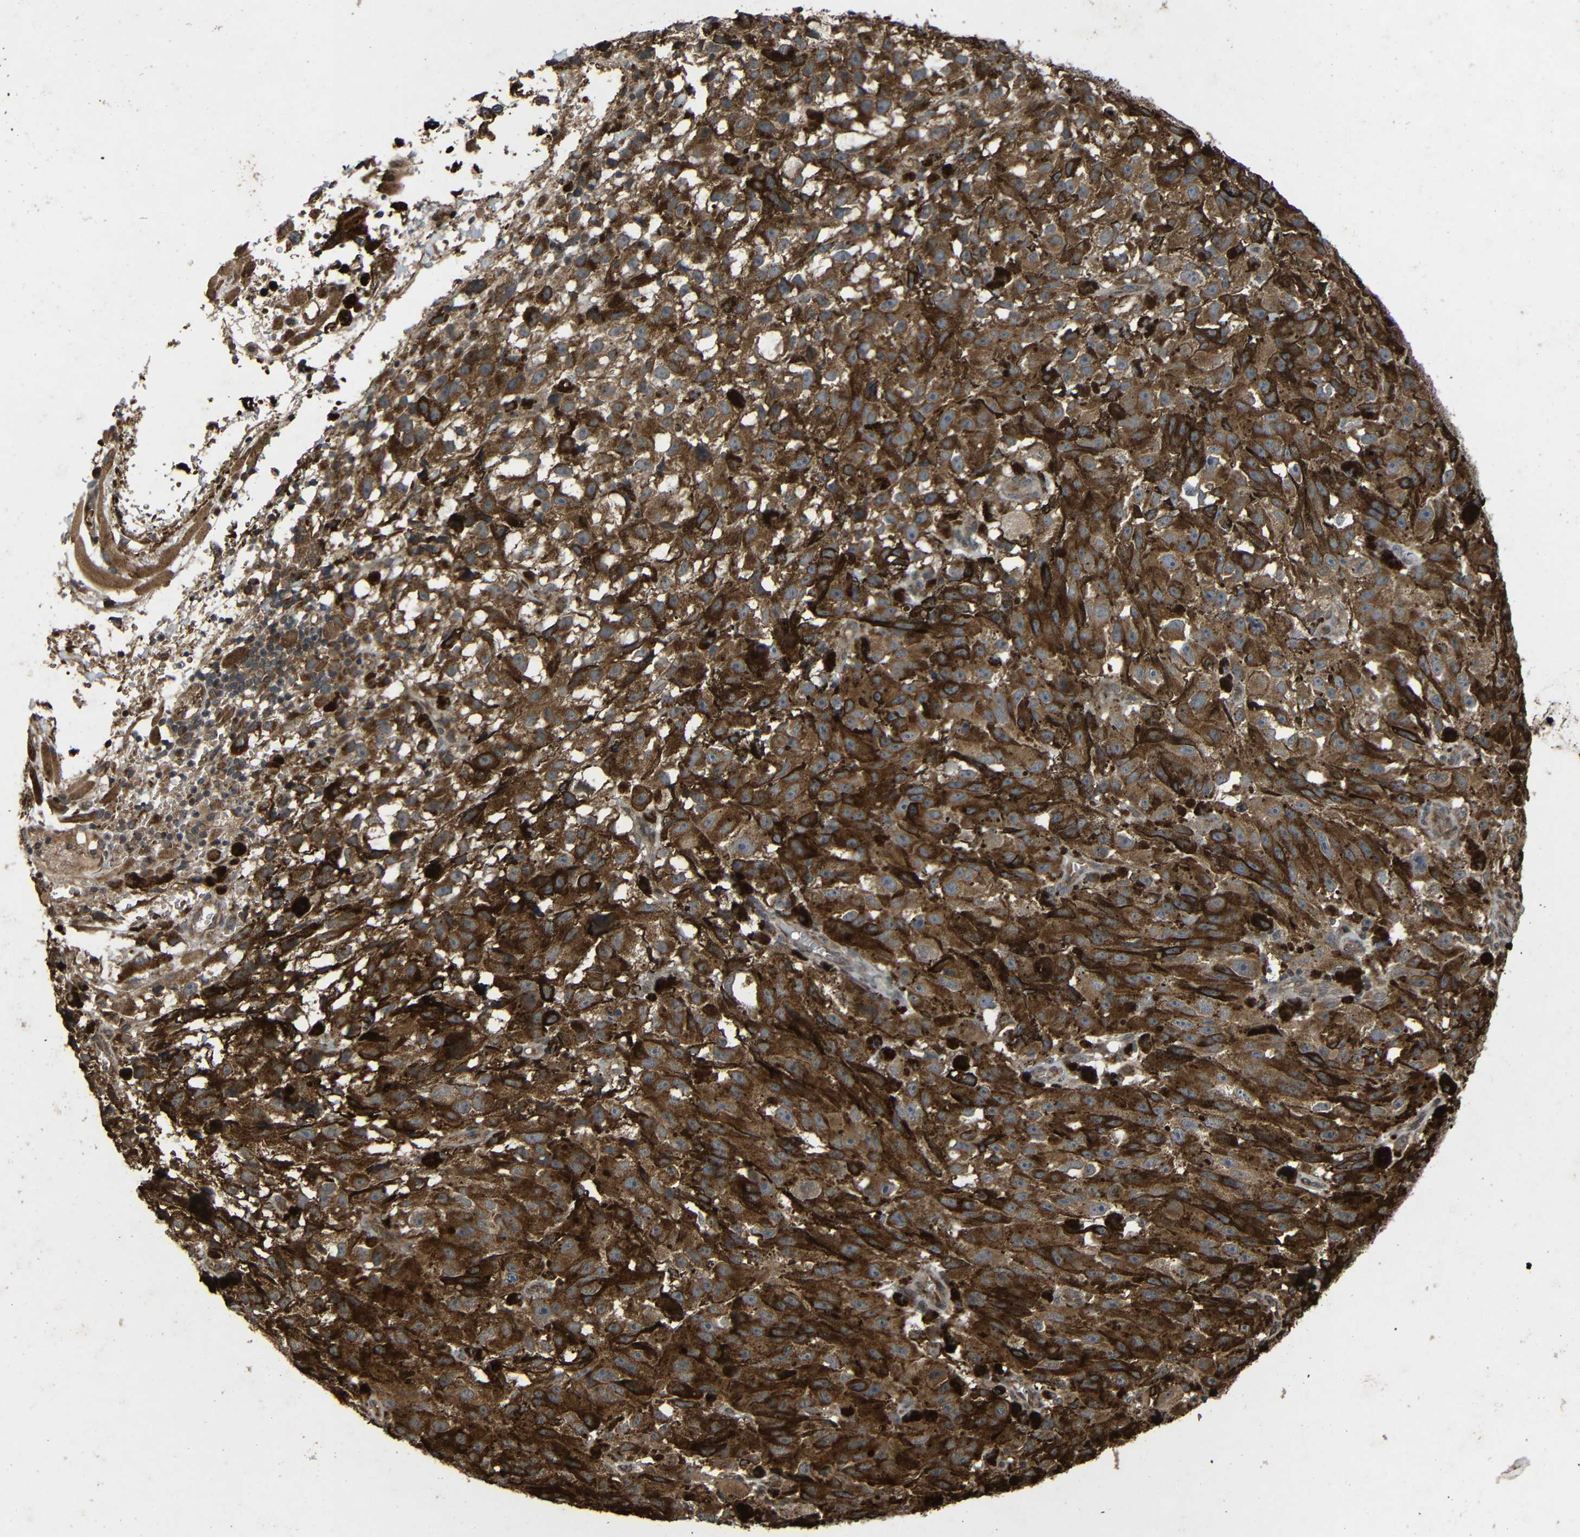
{"staining": {"intensity": "strong", "quantity": ">75%", "location": "cytoplasmic/membranous"}, "tissue": "melanoma", "cell_type": "Tumor cells", "image_type": "cancer", "snomed": [{"axis": "morphology", "description": "Malignant melanoma, NOS"}, {"axis": "topography", "description": "Skin"}], "caption": "Human melanoma stained with a protein marker exhibits strong staining in tumor cells.", "gene": "C1GALT1", "patient": {"sex": "female", "age": 104}}